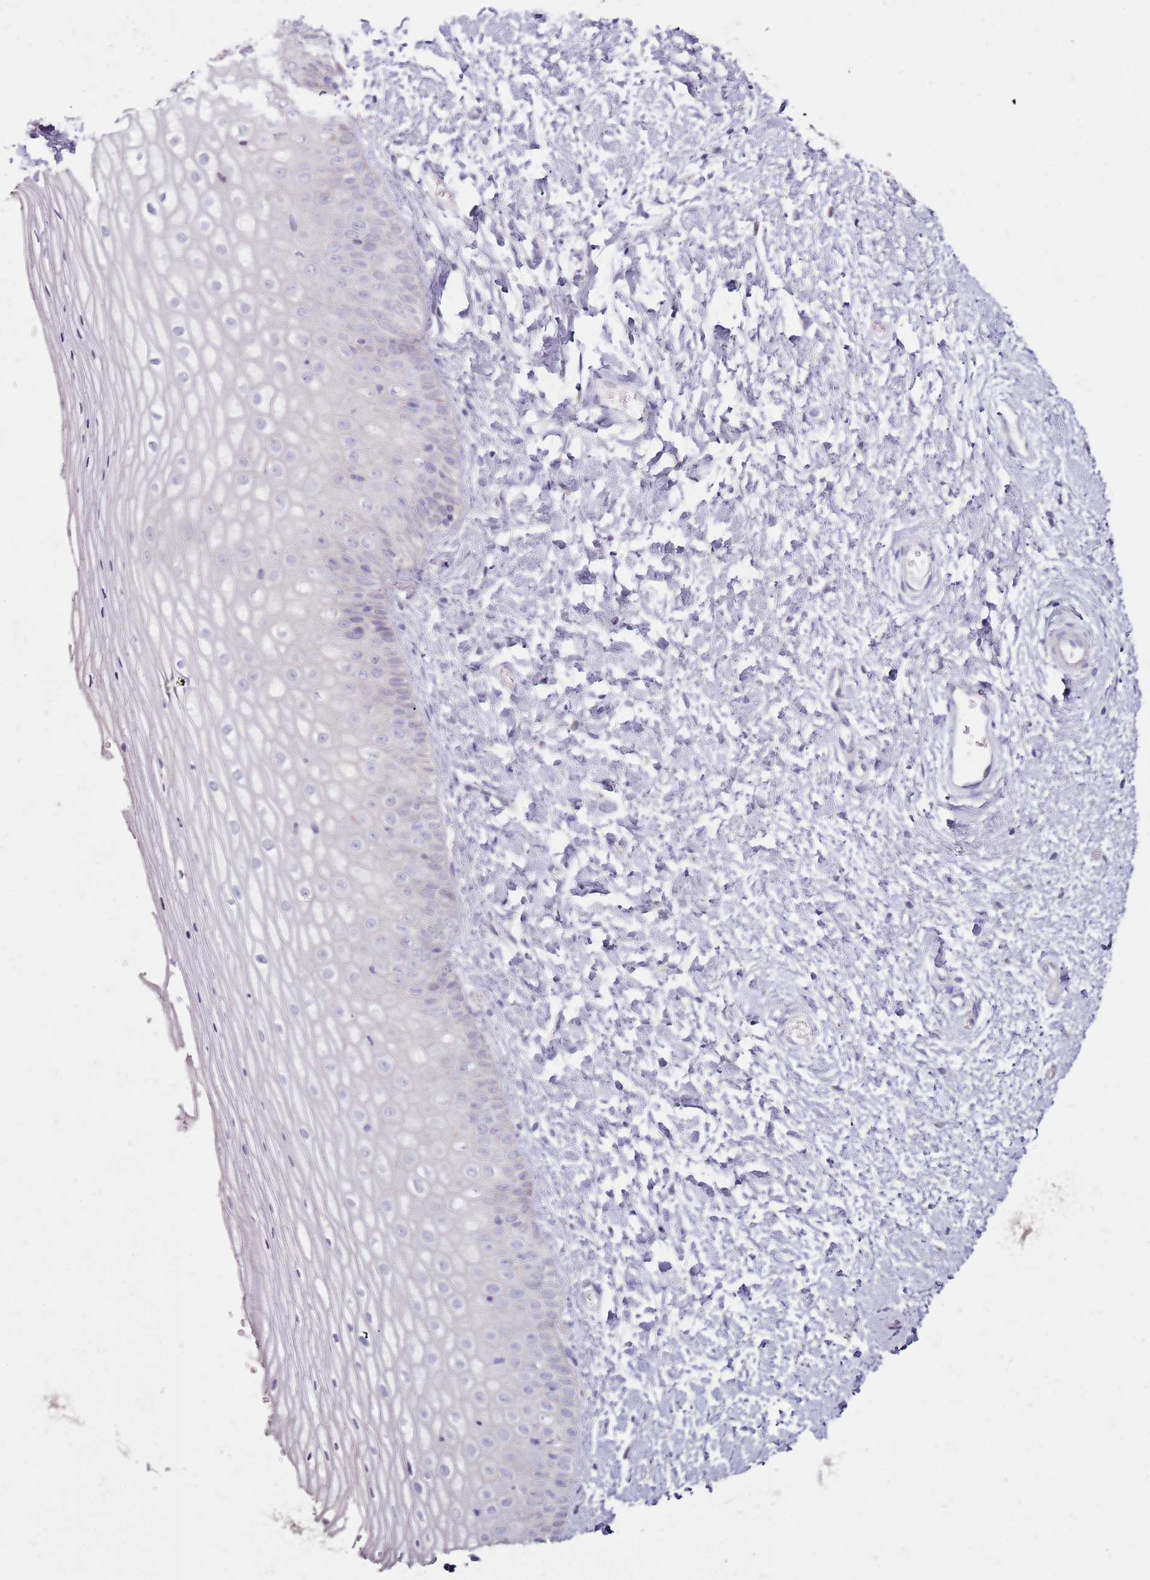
{"staining": {"intensity": "negative", "quantity": "none", "location": "none"}, "tissue": "vagina", "cell_type": "Squamous epithelial cells", "image_type": "normal", "snomed": [{"axis": "morphology", "description": "Normal tissue, NOS"}, {"axis": "topography", "description": "Vagina"}], "caption": "Histopathology image shows no significant protein staining in squamous epithelial cells of benign vagina.", "gene": "MDH1", "patient": {"sex": "female", "age": 65}}